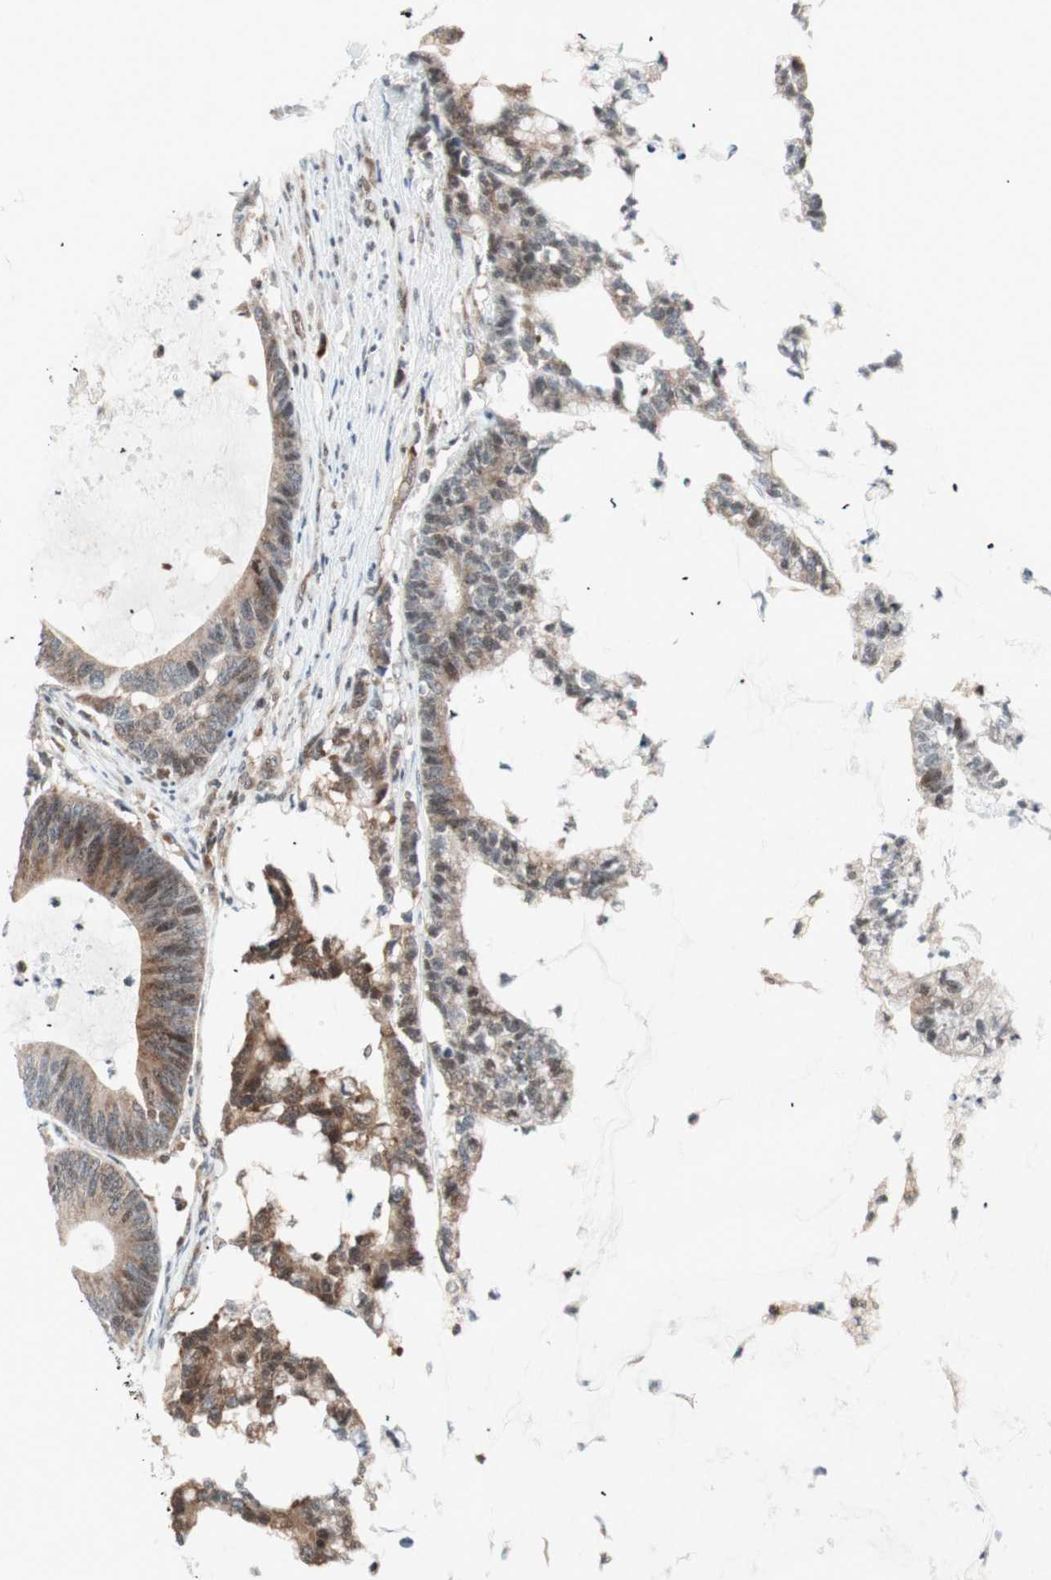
{"staining": {"intensity": "moderate", "quantity": ">75%", "location": "cytoplasmic/membranous"}, "tissue": "colorectal cancer", "cell_type": "Tumor cells", "image_type": "cancer", "snomed": [{"axis": "morphology", "description": "Adenocarcinoma, NOS"}, {"axis": "topography", "description": "Colon"}], "caption": "An IHC image of tumor tissue is shown. Protein staining in brown shows moderate cytoplasmic/membranous positivity in colorectal adenocarcinoma within tumor cells. Nuclei are stained in blue.", "gene": "TPT1", "patient": {"sex": "female", "age": 84}}